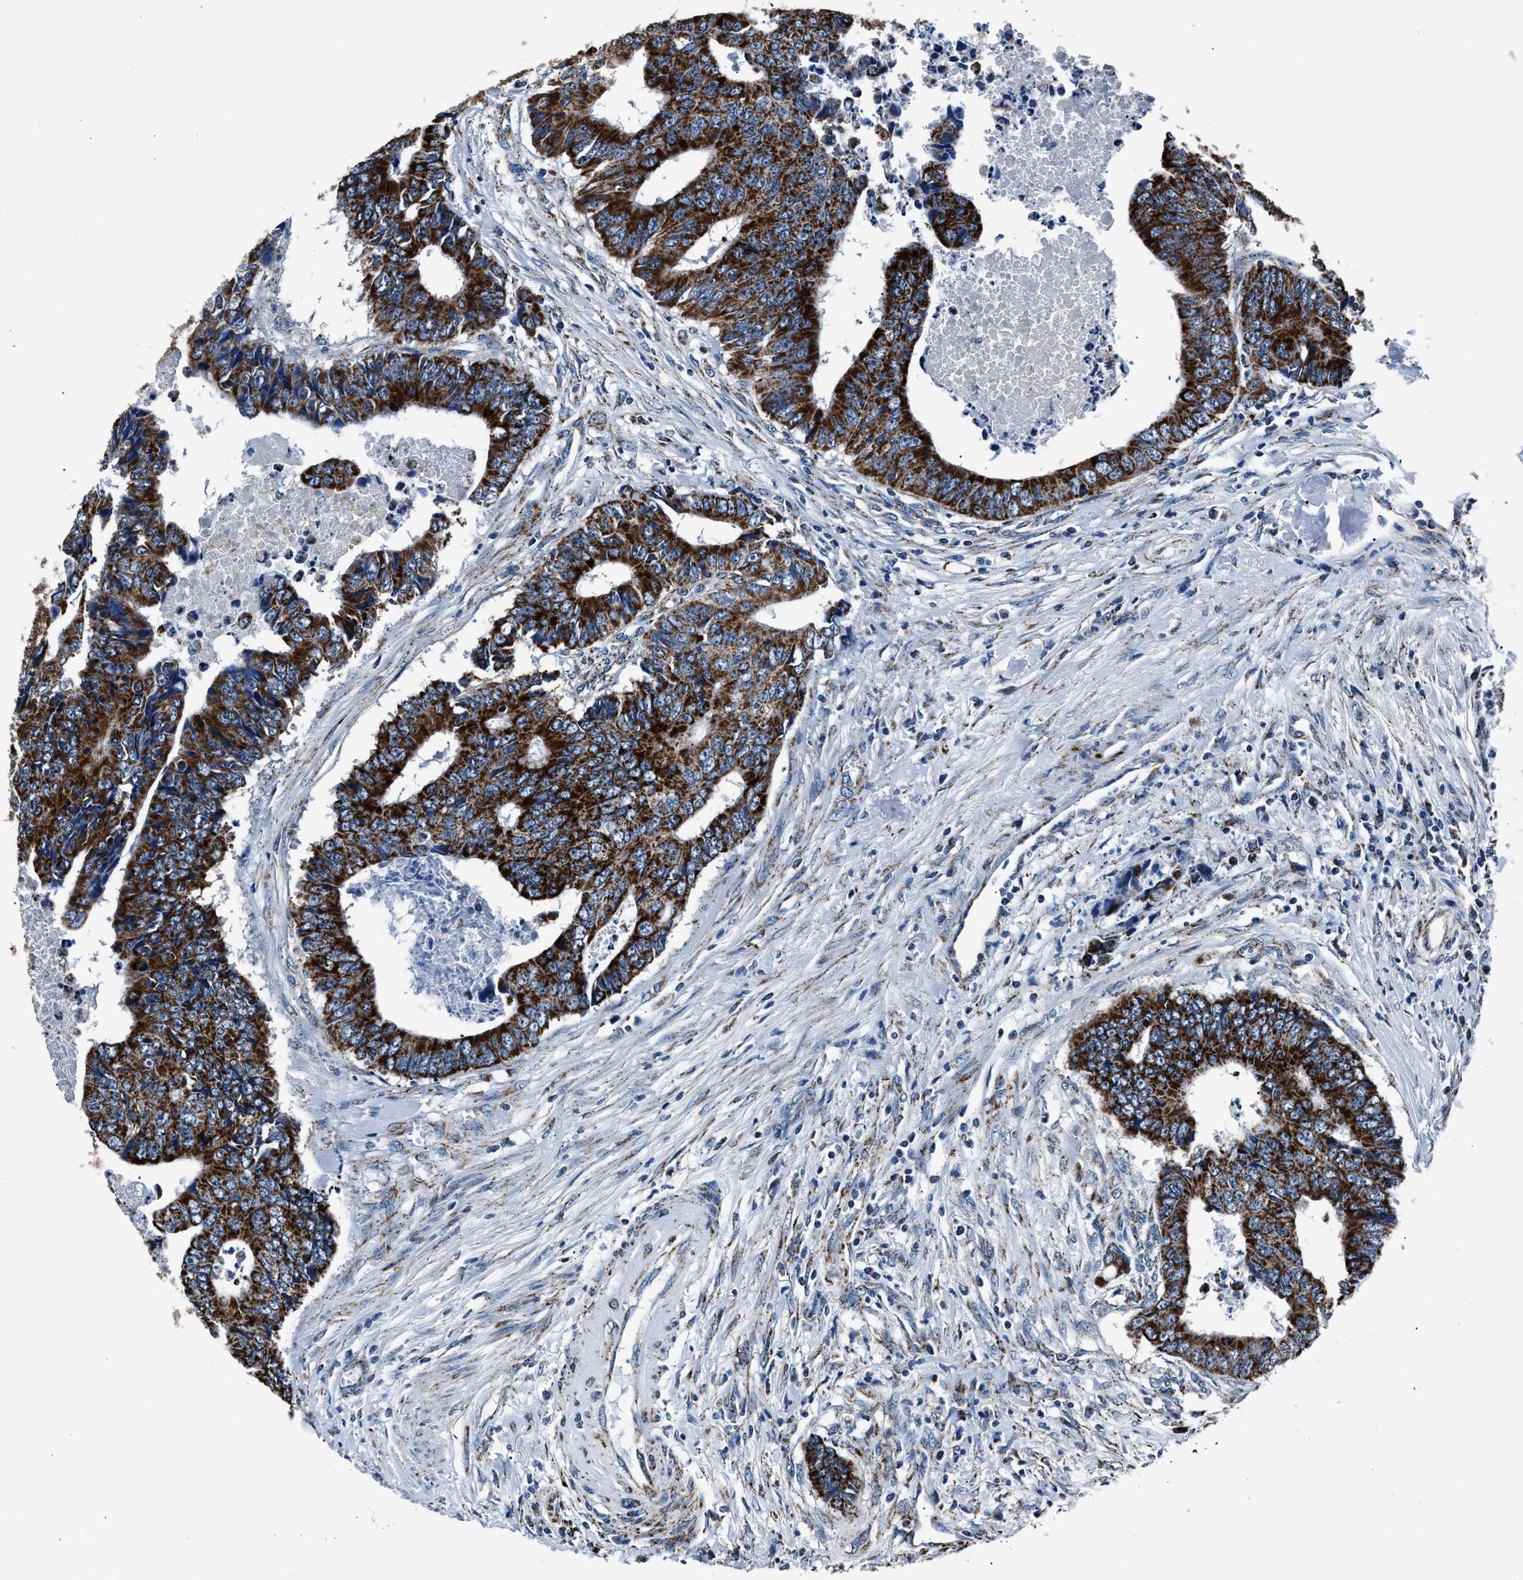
{"staining": {"intensity": "strong", "quantity": ">75%", "location": "cytoplasmic/membranous"}, "tissue": "colorectal cancer", "cell_type": "Tumor cells", "image_type": "cancer", "snomed": [{"axis": "morphology", "description": "Adenocarcinoma, NOS"}, {"axis": "topography", "description": "Rectum"}], "caption": "Immunohistochemistry (IHC) image of colorectal adenocarcinoma stained for a protein (brown), which displays high levels of strong cytoplasmic/membranous positivity in approximately >75% of tumor cells.", "gene": "HIBADH", "patient": {"sex": "male", "age": 84}}